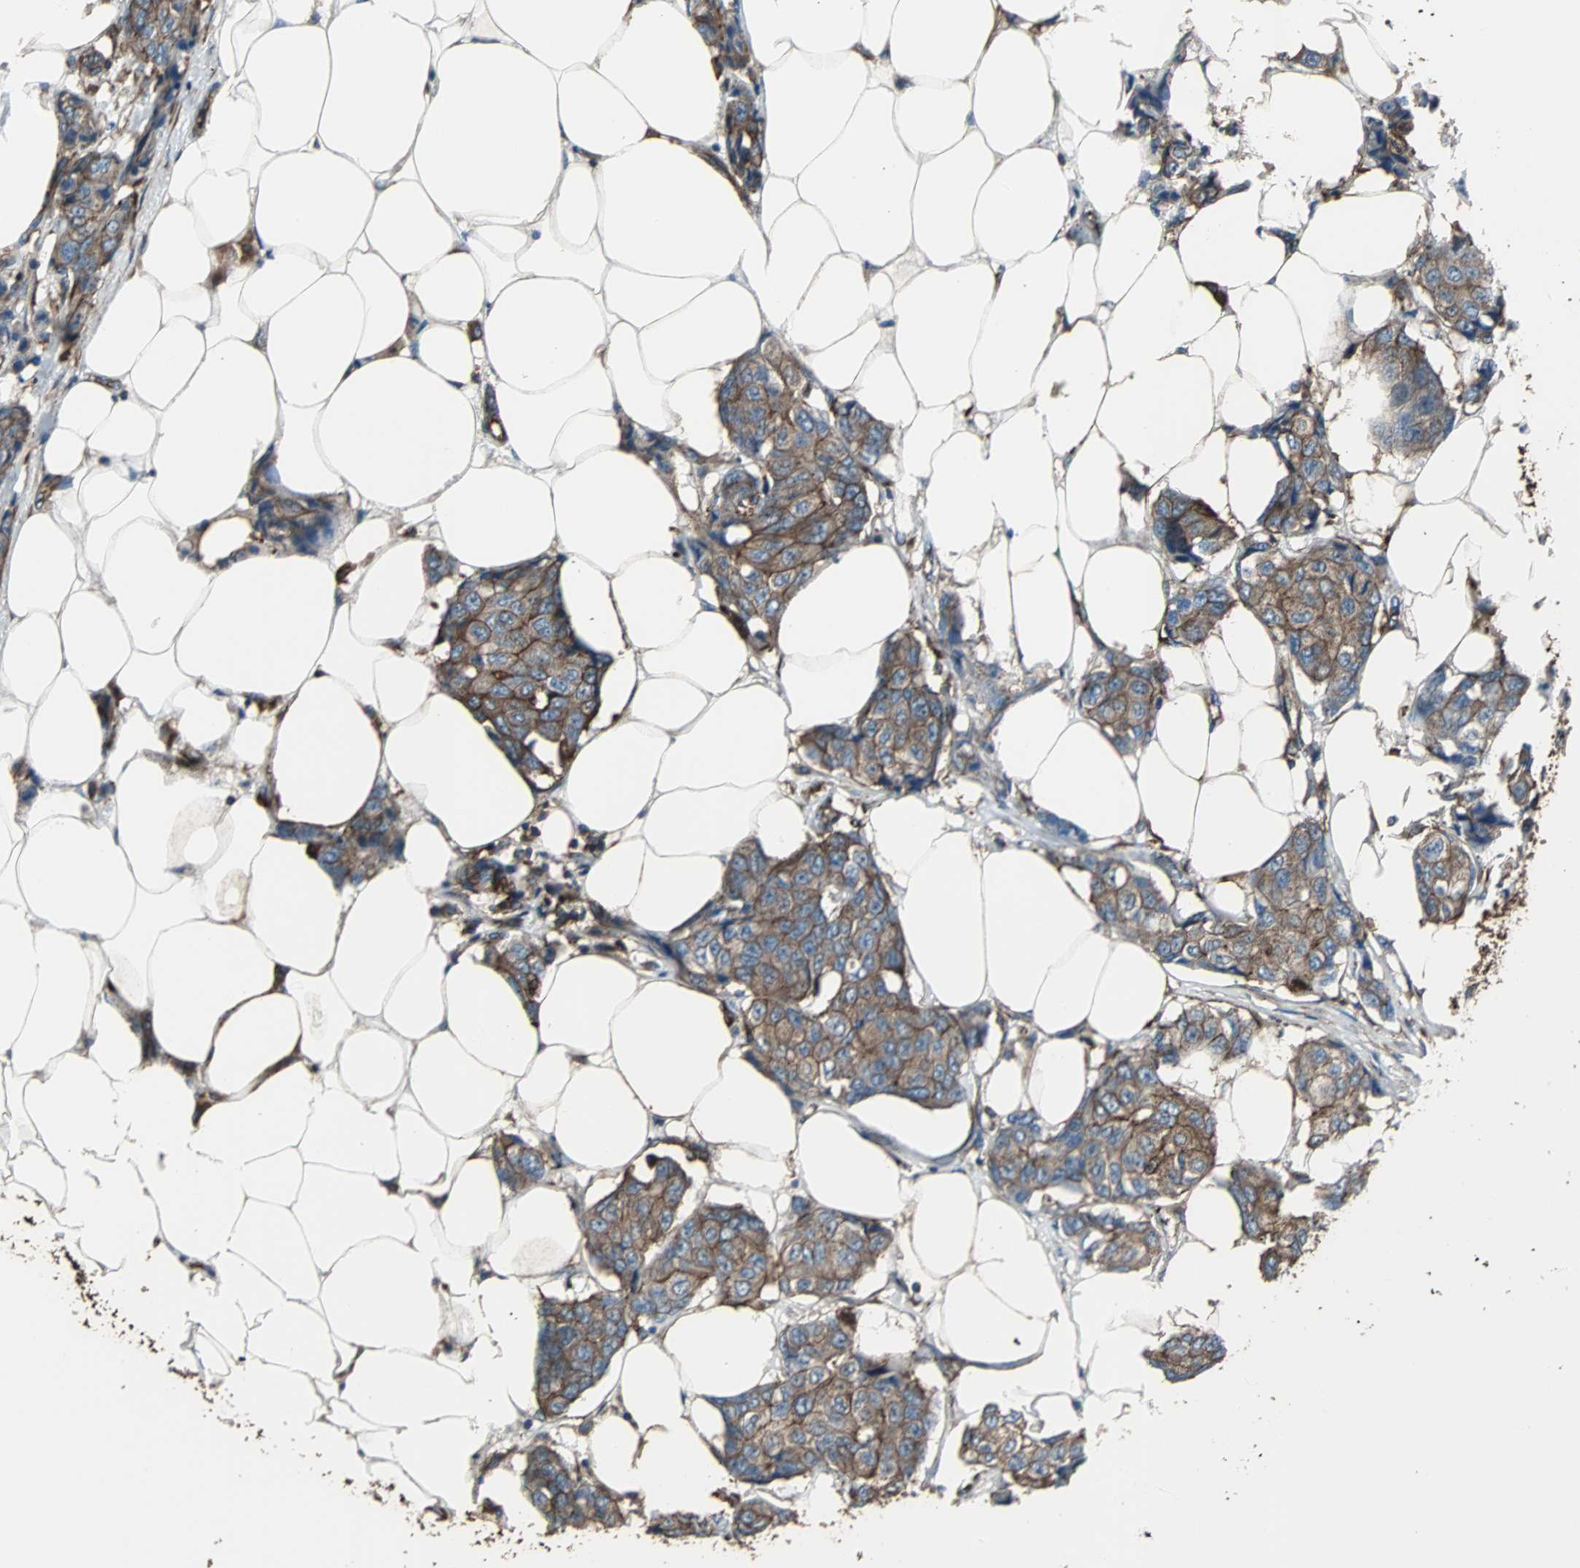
{"staining": {"intensity": "moderate", "quantity": ">75%", "location": "cytoplasmic/membranous"}, "tissue": "breast cancer", "cell_type": "Tumor cells", "image_type": "cancer", "snomed": [{"axis": "morphology", "description": "Duct carcinoma"}, {"axis": "topography", "description": "Breast"}], "caption": "Brown immunohistochemical staining in human breast cancer exhibits moderate cytoplasmic/membranous staining in approximately >75% of tumor cells. (IHC, brightfield microscopy, high magnification).", "gene": "ACTN1", "patient": {"sex": "female", "age": 80}}